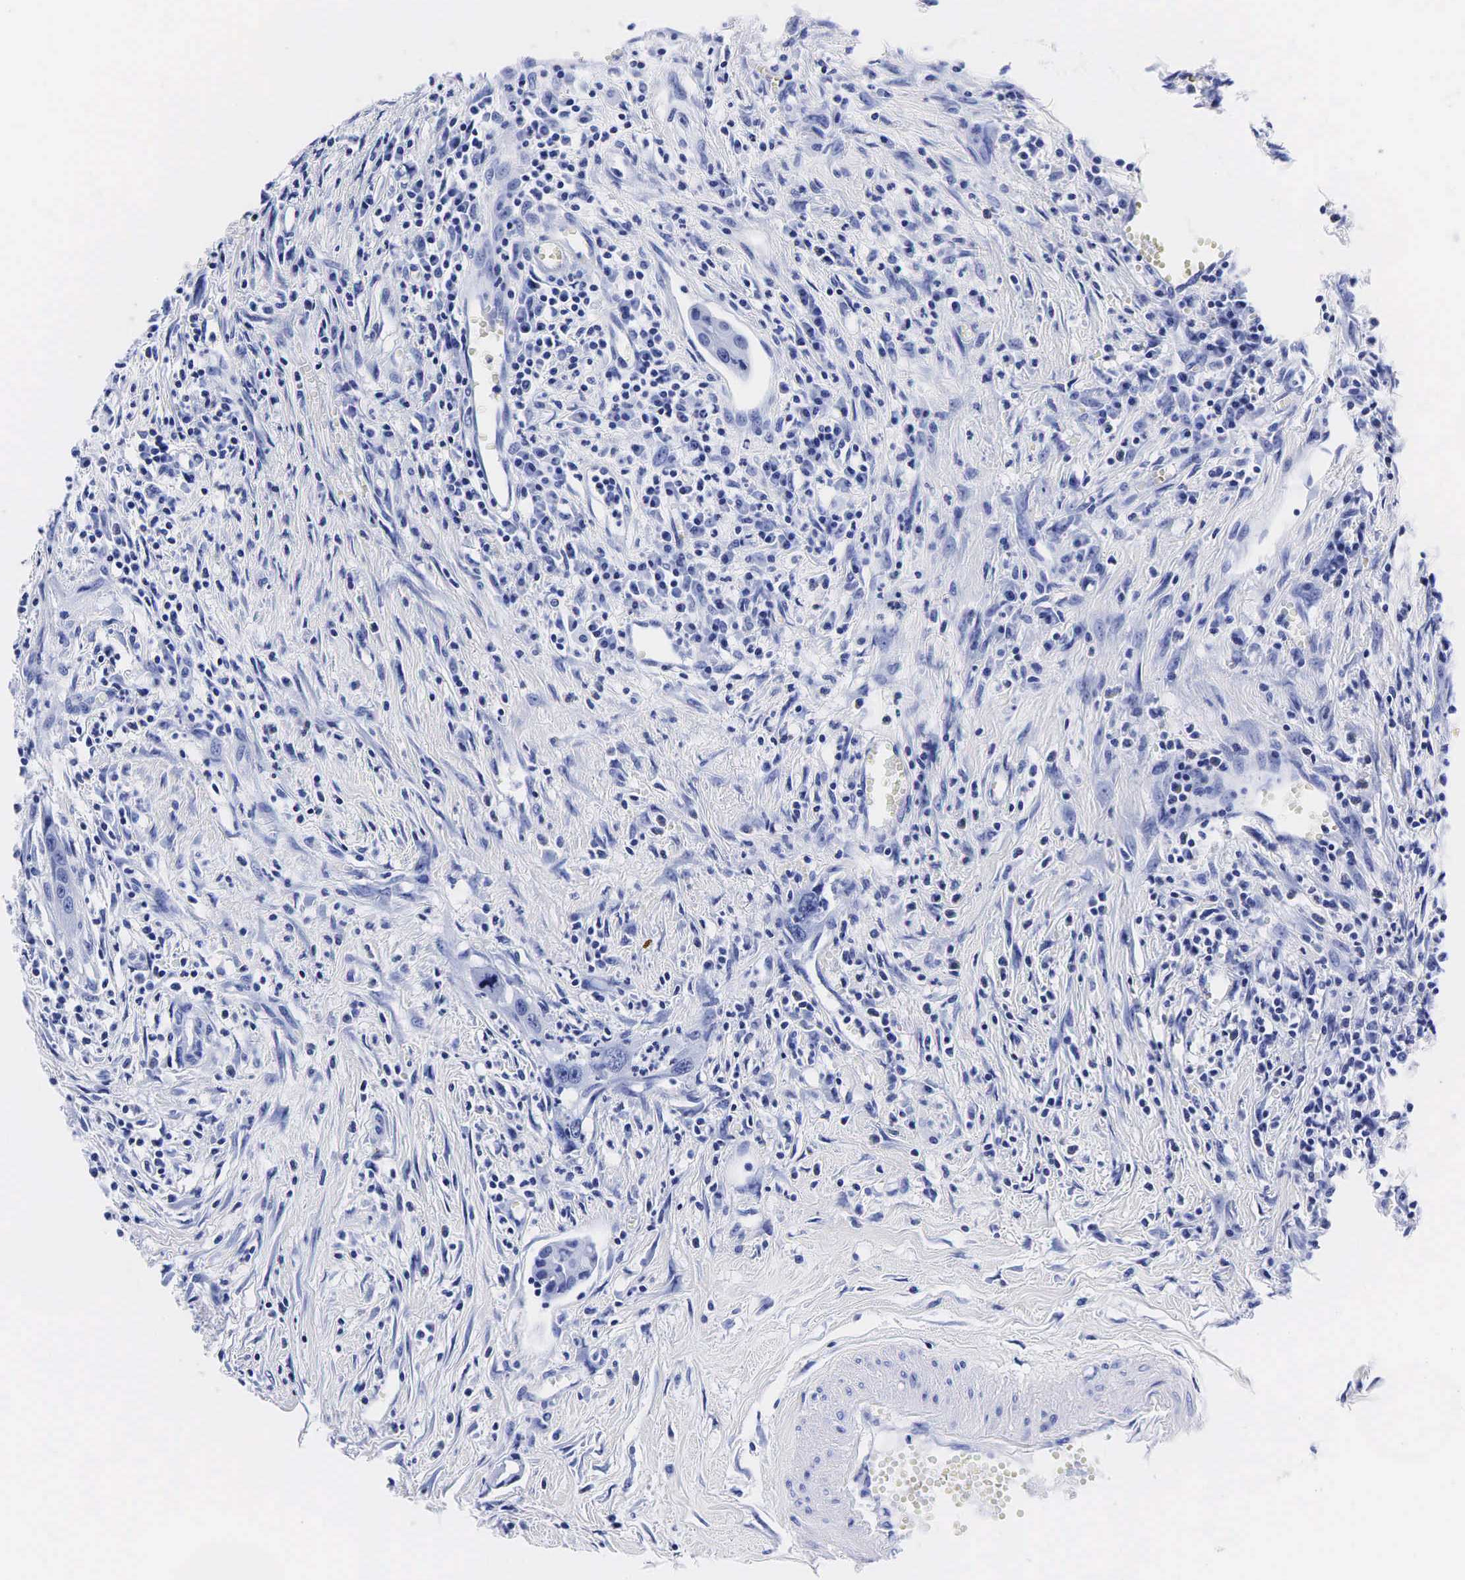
{"staining": {"intensity": "negative", "quantity": "none", "location": "none"}, "tissue": "urothelial cancer", "cell_type": "Tumor cells", "image_type": "cancer", "snomed": [{"axis": "morphology", "description": "Urothelial carcinoma, High grade"}, {"axis": "topography", "description": "Urinary bladder"}], "caption": "High-grade urothelial carcinoma was stained to show a protein in brown. There is no significant positivity in tumor cells.", "gene": "KLK3", "patient": {"sex": "male", "age": 66}}